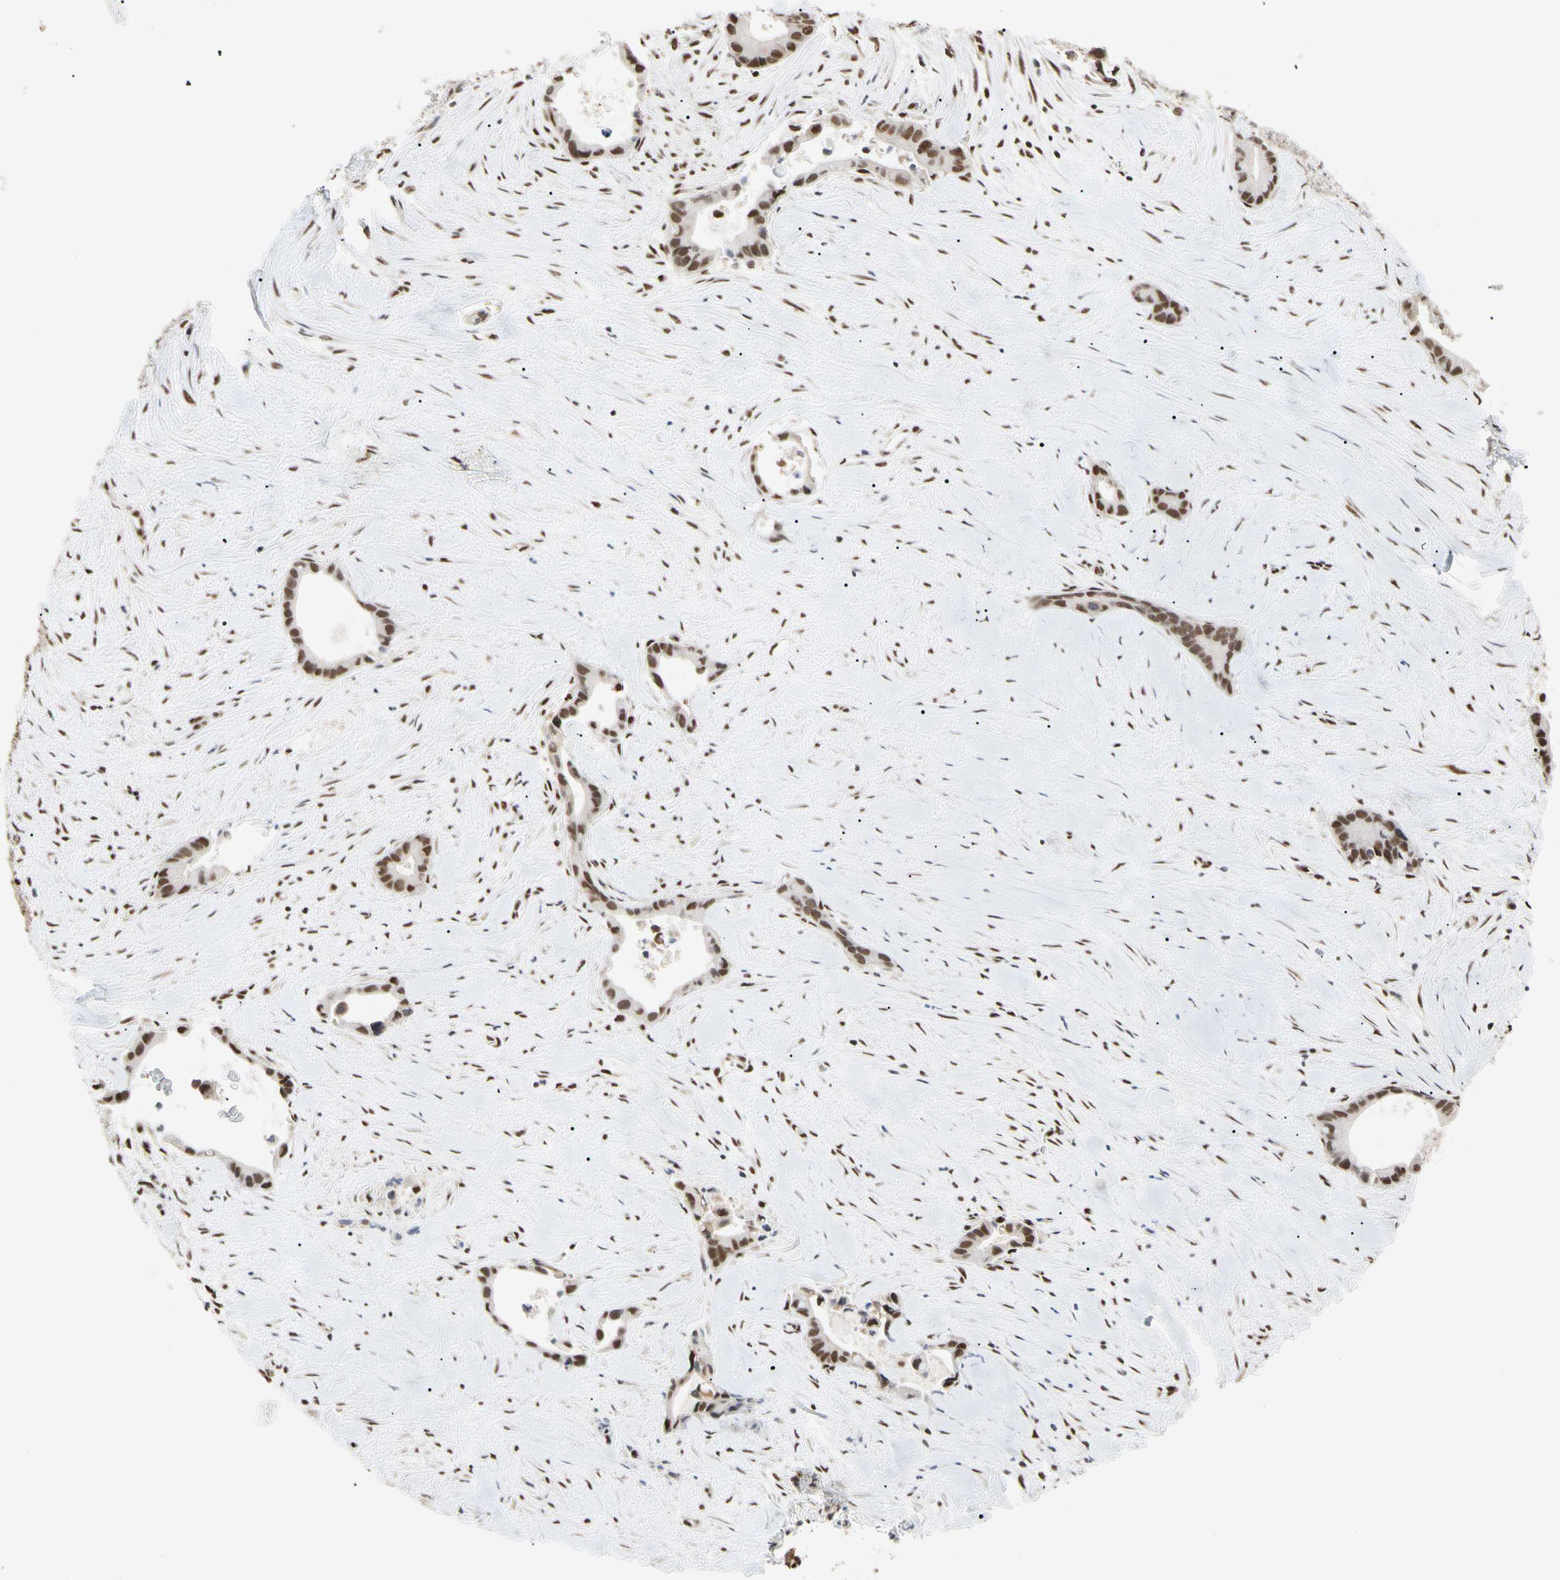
{"staining": {"intensity": "moderate", "quantity": ">75%", "location": "nuclear"}, "tissue": "liver cancer", "cell_type": "Tumor cells", "image_type": "cancer", "snomed": [{"axis": "morphology", "description": "Cholangiocarcinoma"}, {"axis": "topography", "description": "Liver"}], "caption": "Immunohistochemistry of human liver cancer displays medium levels of moderate nuclear positivity in approximately >75% of tumor cells.", "gene": "FAM98B", "patient": {"sex": "female", "age": 55}}